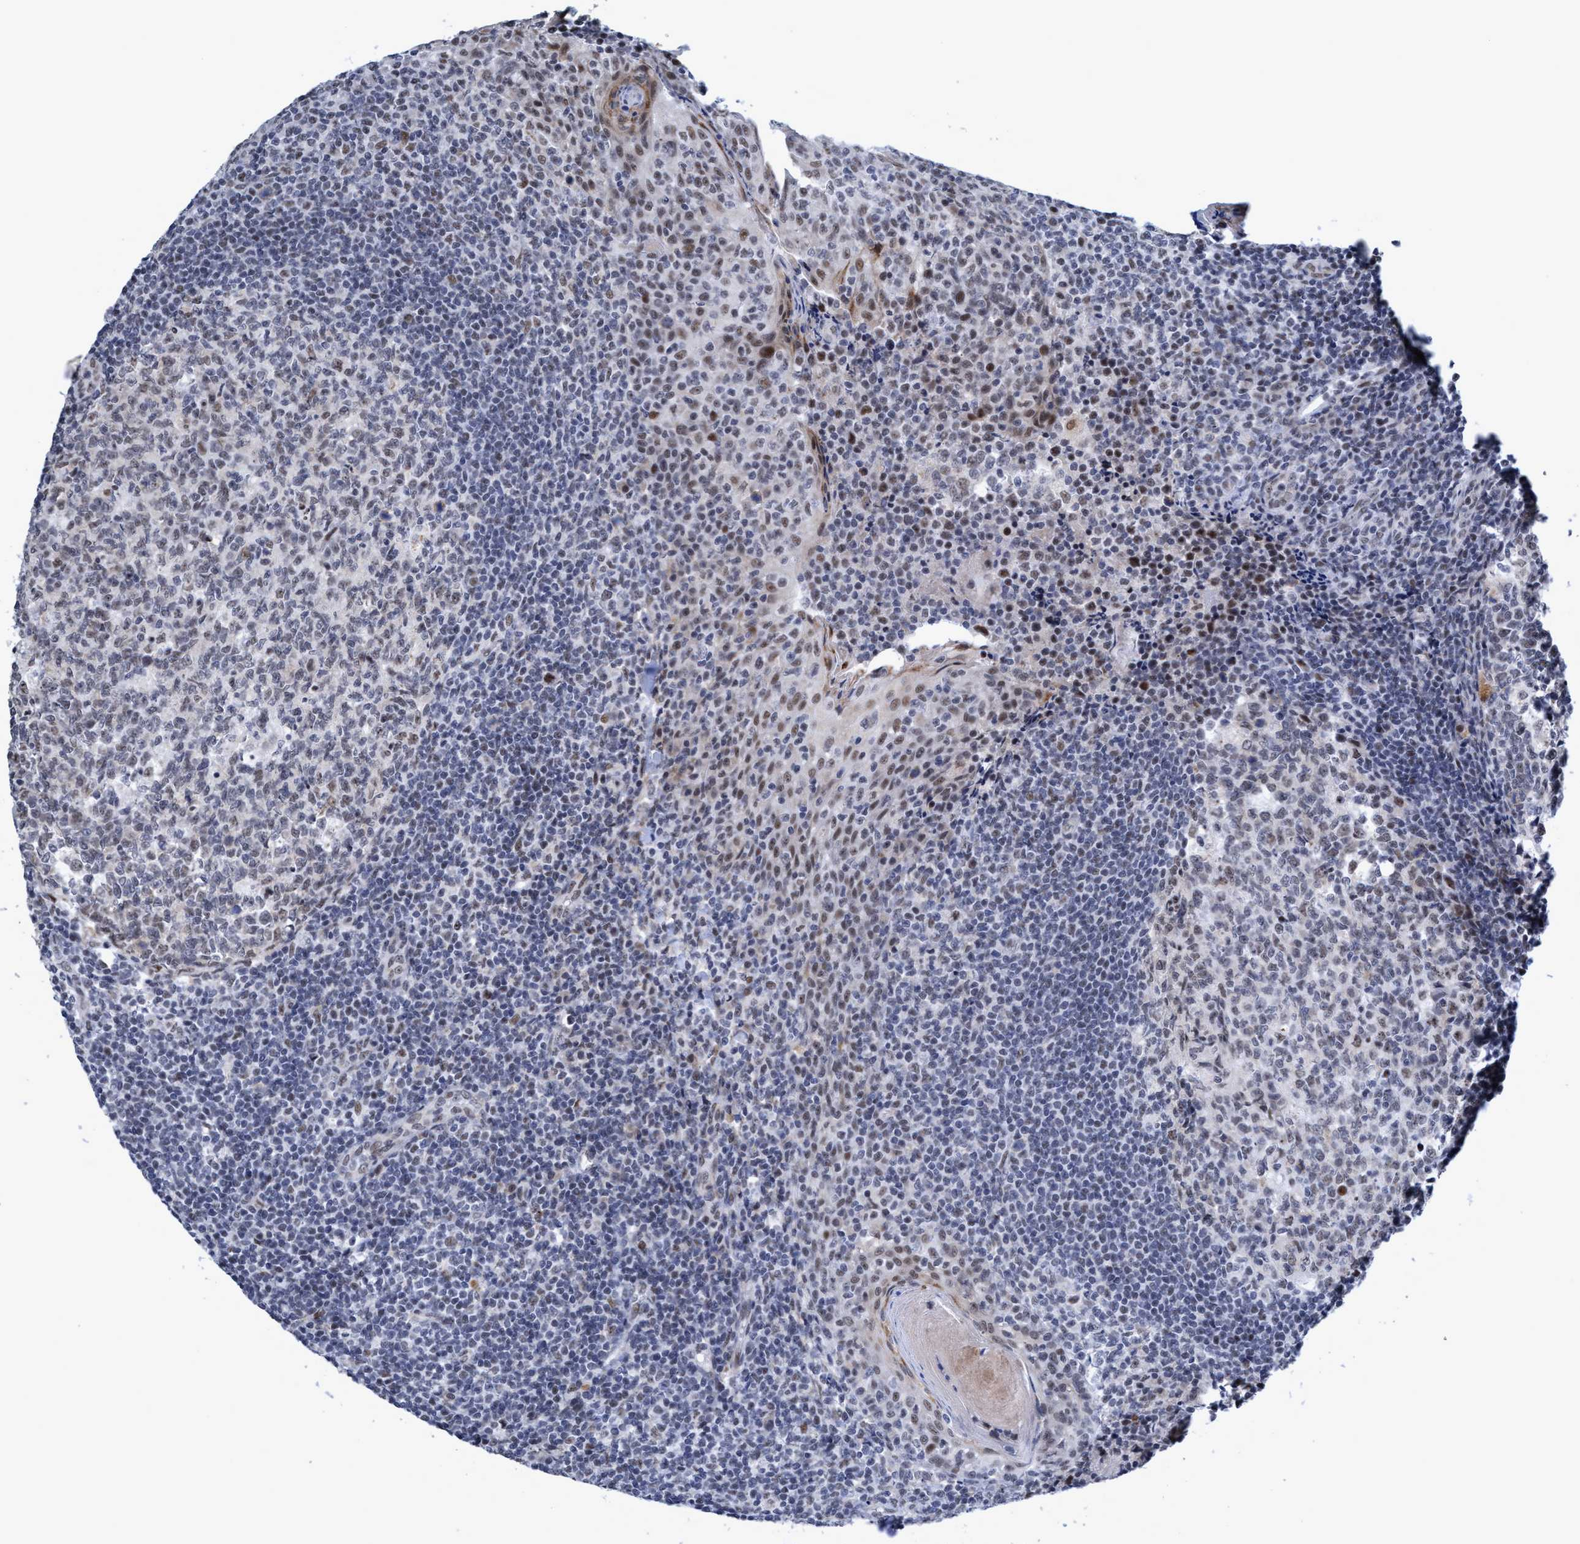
{"staining": {"intensity": "weak", "quantity": ">75%", "location": "cytoplasmic/membranous,nuclear"}, "tissue": "tonsil", "cell_type": "Germinal center cells", "image_type": "normal", "snomed": [{"axis": "morphology", "description": "Normal tissue, NOS"}, {"axis": "topography", "description": "Tonsil"}], "caption": "Immunohistochemical staining of normal human tonsil reveals low levels of weak cytoplasmic/membranous,nuclear staining in approximately >75% of germinal center cells. The protein is stained brown, and the nuclei are stained in blue (DAB IHC with brightfield microscopy, high magnification).", "gene": "GLT6D1", "patient": {"sex": "female", "age": 19}}